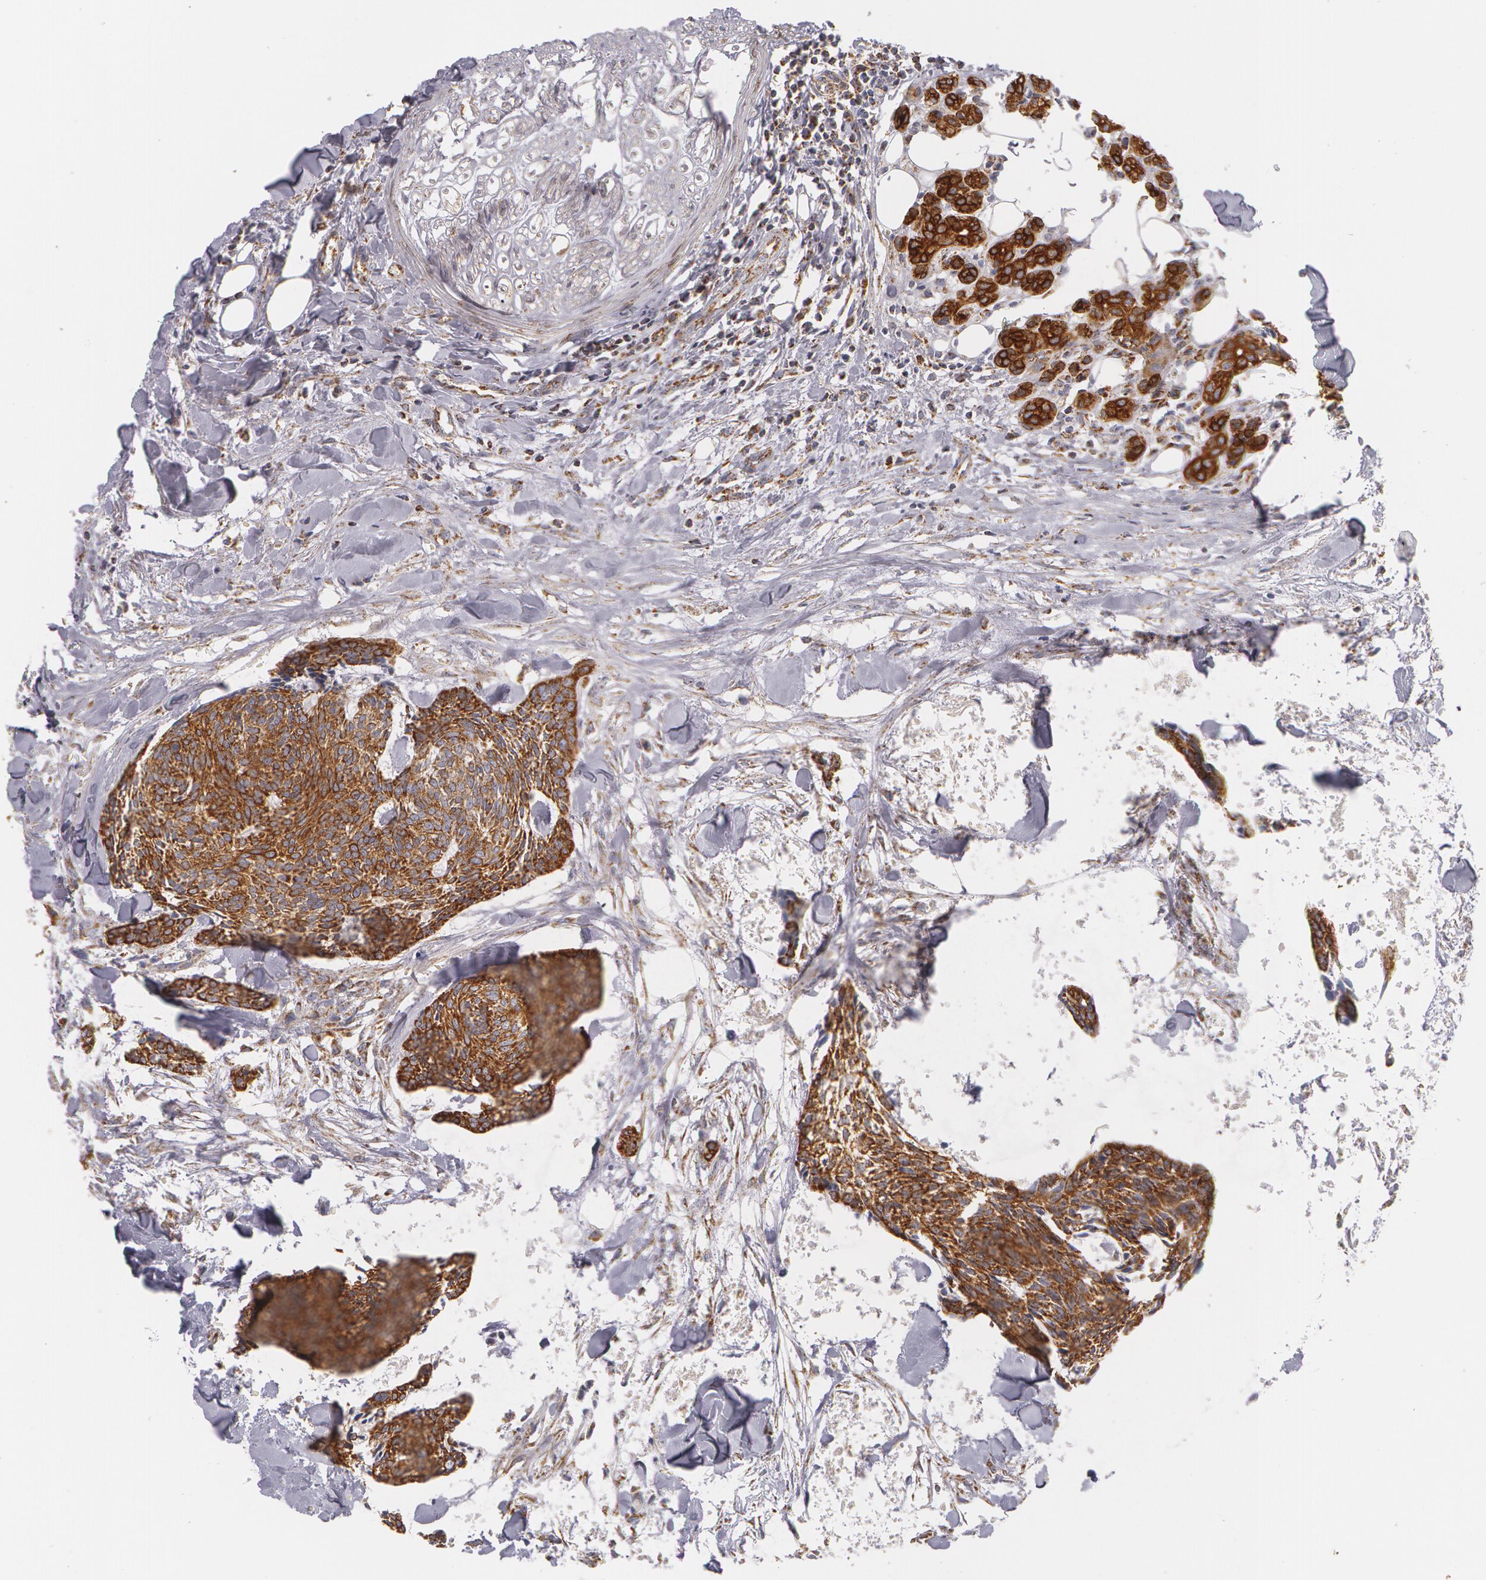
{"staining": {"intensity": "strong", "quantity": ">75%", "location": "cytoplasmic/membranous"}, "tissue": "head and neck cancer", "cell_type": "Tumor cells", "image_type": "cancer", "snomed": [{"axis": "morphology", "description": "Squamous cell carcinoma, NOS"}, {"axis": "topography", "description": "Salivary gland"}, {"axis": "topography", "description": "Head-Neck"}], "caption": "Squamous cell carcinoma (head and neck) stained for a protein (brown) shows strong cytoplasmic/membranous positive positivity in approximately >75% of tumor cells.", "gene": "KRT18", "patient": {"sex": "male", "age": 70}}